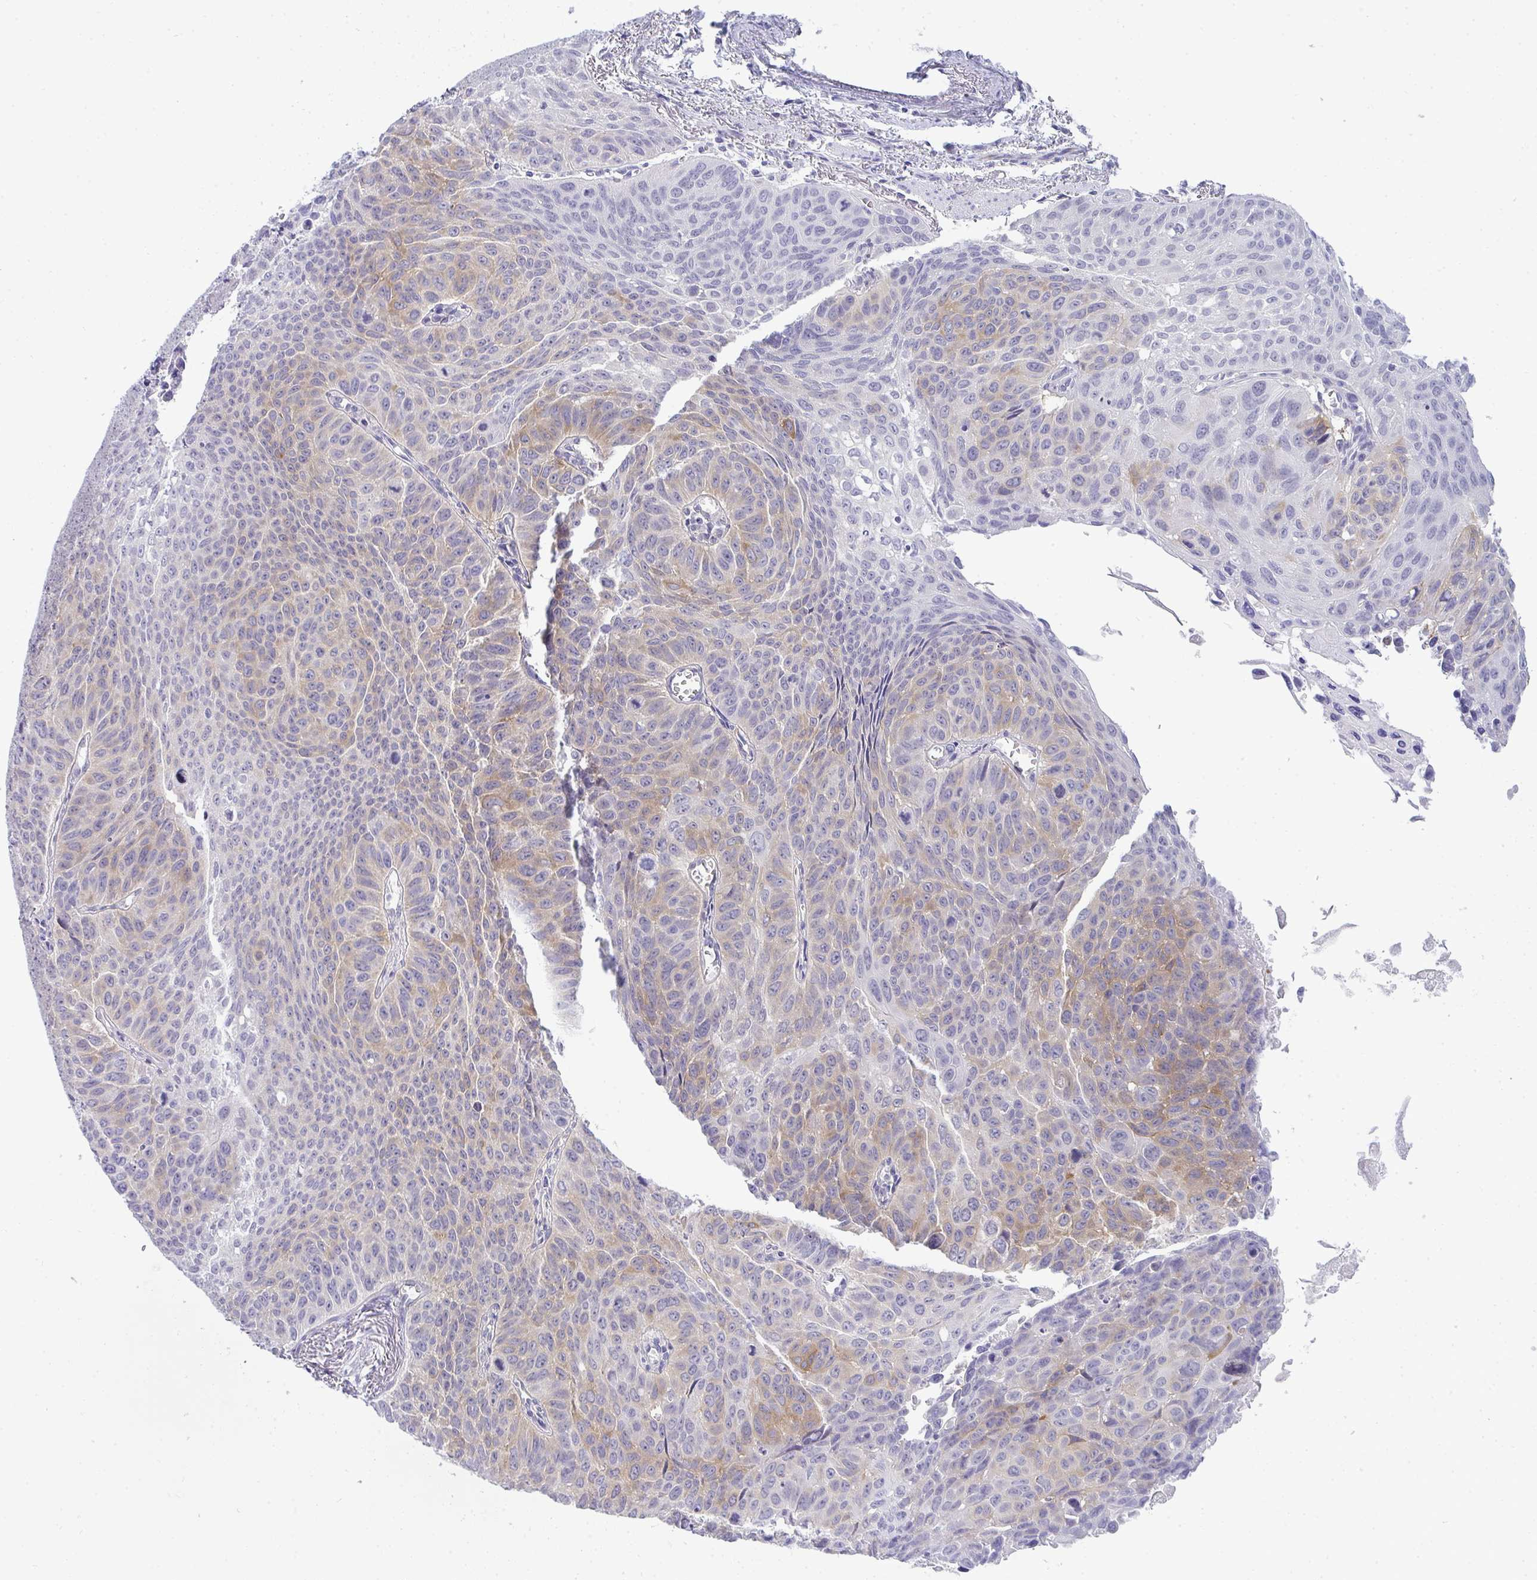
{"staining": {"intensity": "weak", "quantity": "25%-75%", "location": "cytoplasmic/membranous"}, "tissue": "lung cancer", "cell_type": "Tumor cells", "image_type": "cancer", "snomed": [{"axis": "morphology", "description": "Squamous cell carcinoma, NOS"}, {"axis": "topography", "description": "Lung"}], "caption": "A brown stain labels weak cytoplasmic/membranous staining of a protein in lung cancer (squamous cell carcinoma) tumor cells. Using DAB (brown) and hematoxylin (blue) stains, captured at high magnification using brightfield microscopy.", "gene": "TMEM82", "patient": {"sex": "male", "age": 71}}